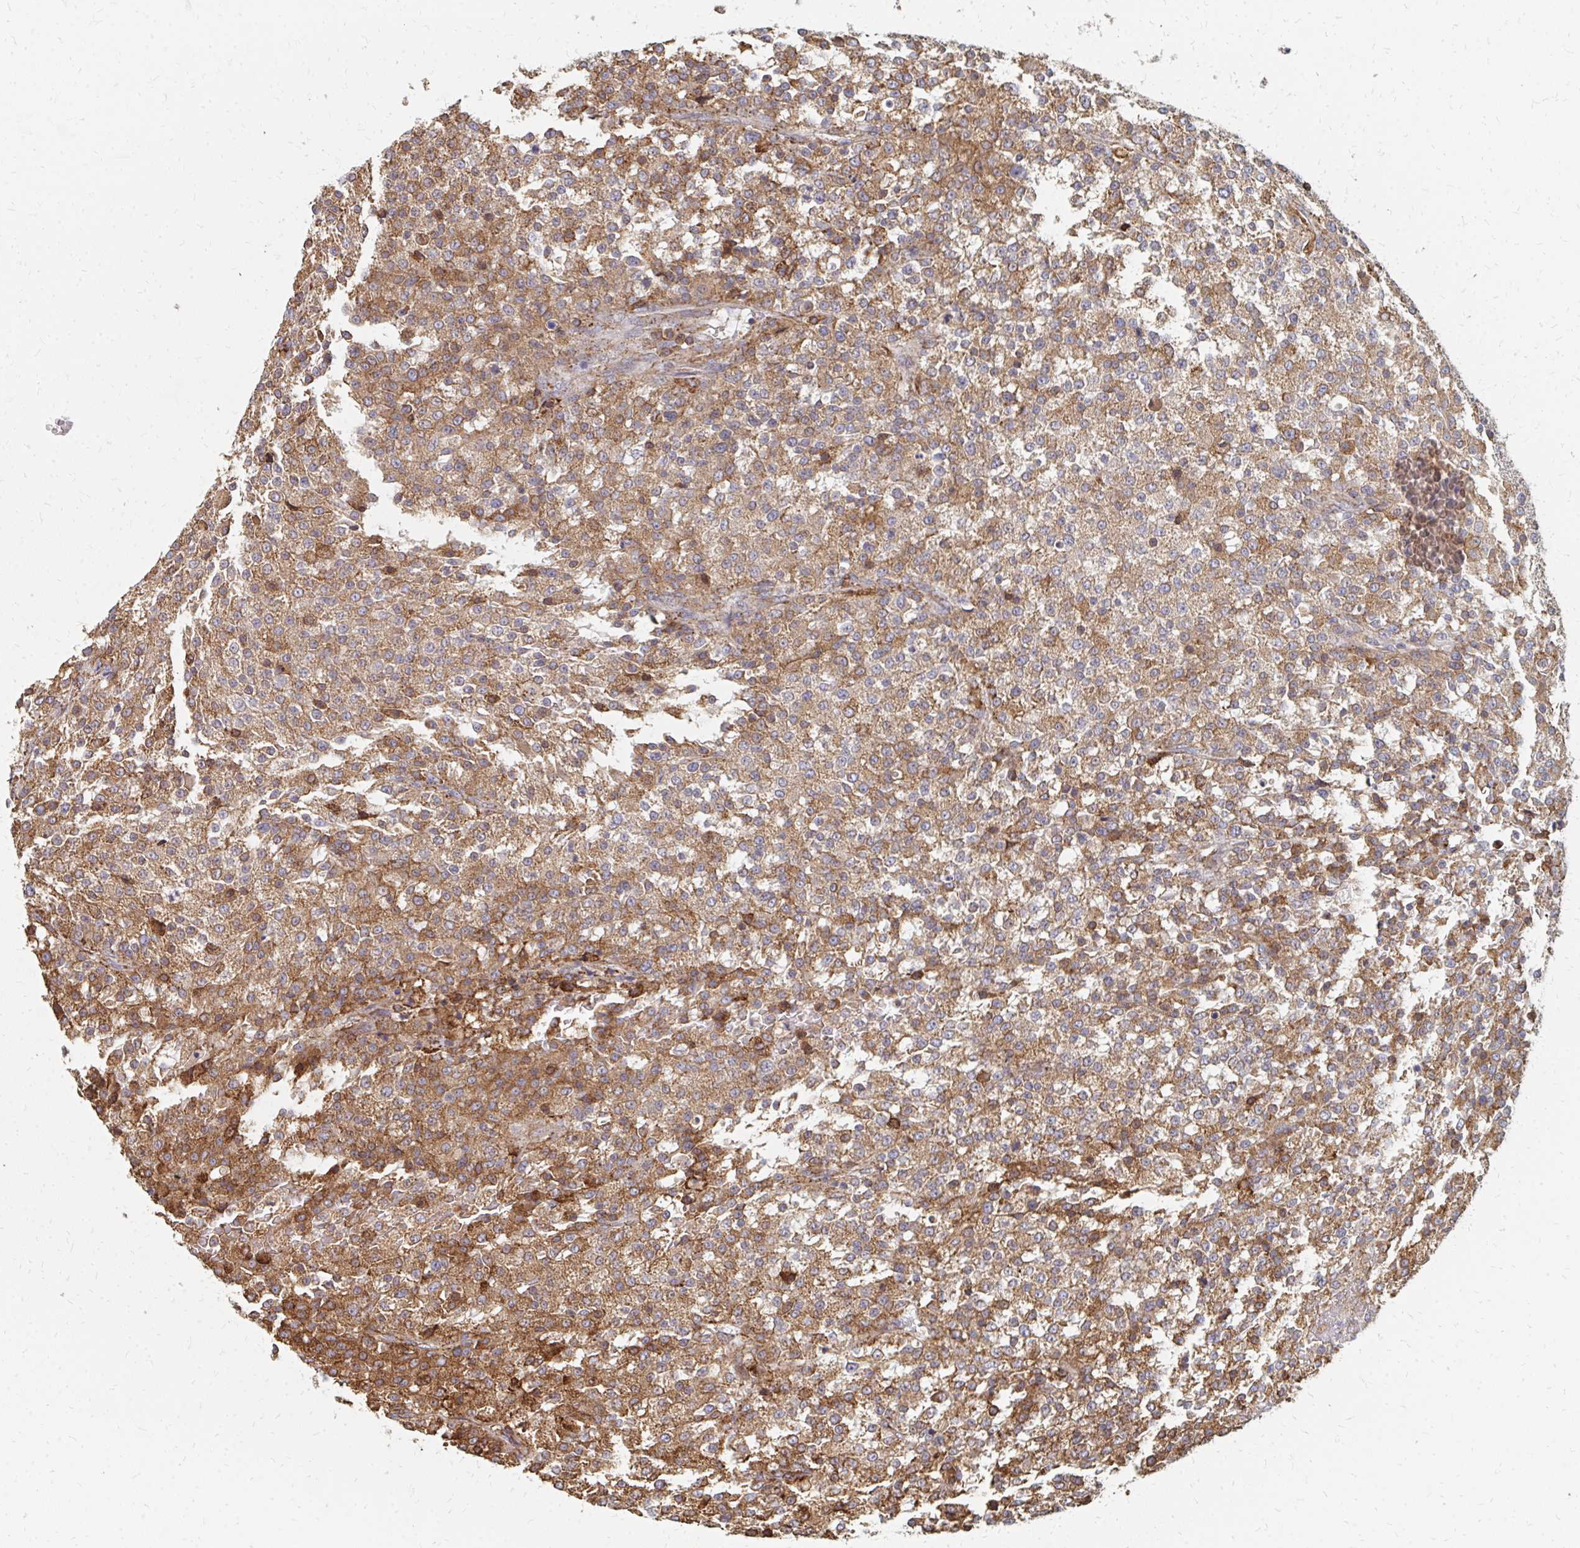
{"staining": {"intensity": "moderate", "quantity": ">75%", "location": "cytoplasmic/membranous"}, "tissue": "testis cancer", "cell_type": "Tumor cells", "image_type": "cancer", "snomed": [{"axis": "morphology", "description": "Seminoma, NOS"}, {"axis": "topography", "description": "Testis"}], "caption": "The histopathology image displays a brown stain indicating the presence of a protein in the cytoplasmic/membranous of tumor cells in testis seminoma. (IHC, brightfield microscopy, high magnification).", "gene": "PPP1R13L", "patient": {"sex": "male", "age": 59}}